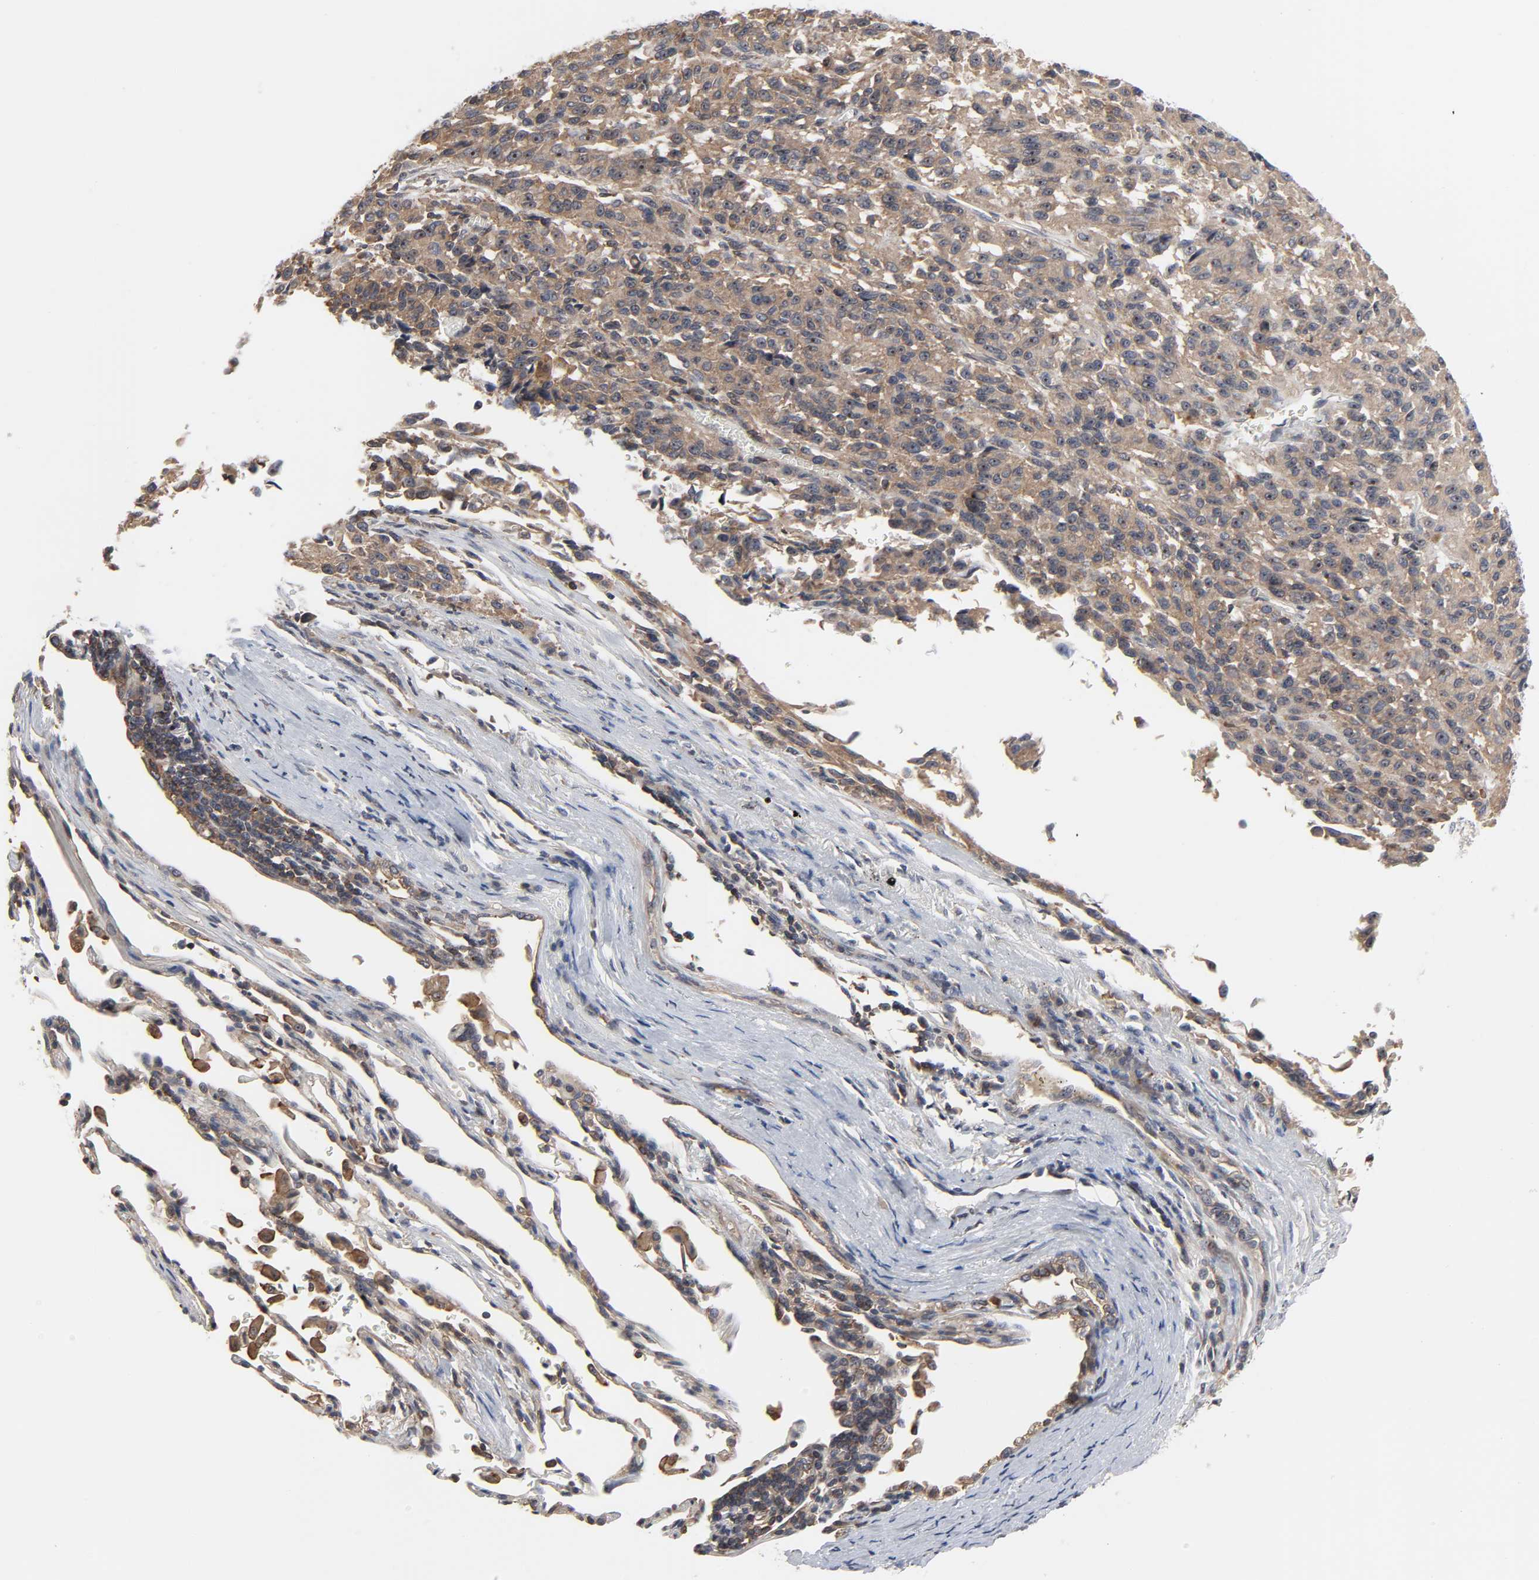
{"staining": {"intensity": "moderate", "quantity": ">75%", "location": "cytoplasmic/membranous,nuclear"}, "tissue": "melanoma", "cell_type": "Tumor cells", "image_type": "cancer", "snomed": [{"axis": "morphology", "description": "Malignant melanoma, Metastatic site"}, {"axis": "topography", "description": "Lung"}], "caption": "DAB immunohistochemical staining of human malignant melanoma (metastatic site) reveals moderate cytoplasmic/membranous and nuclear protein positivity in about >75% of tumor cells. (DAB (3,3'-diaminobenzidine) = brown stain, brightfield microscopy at high magnification).", "gene": "DDX10", "patient": {"sex": "male", "age": 64}}